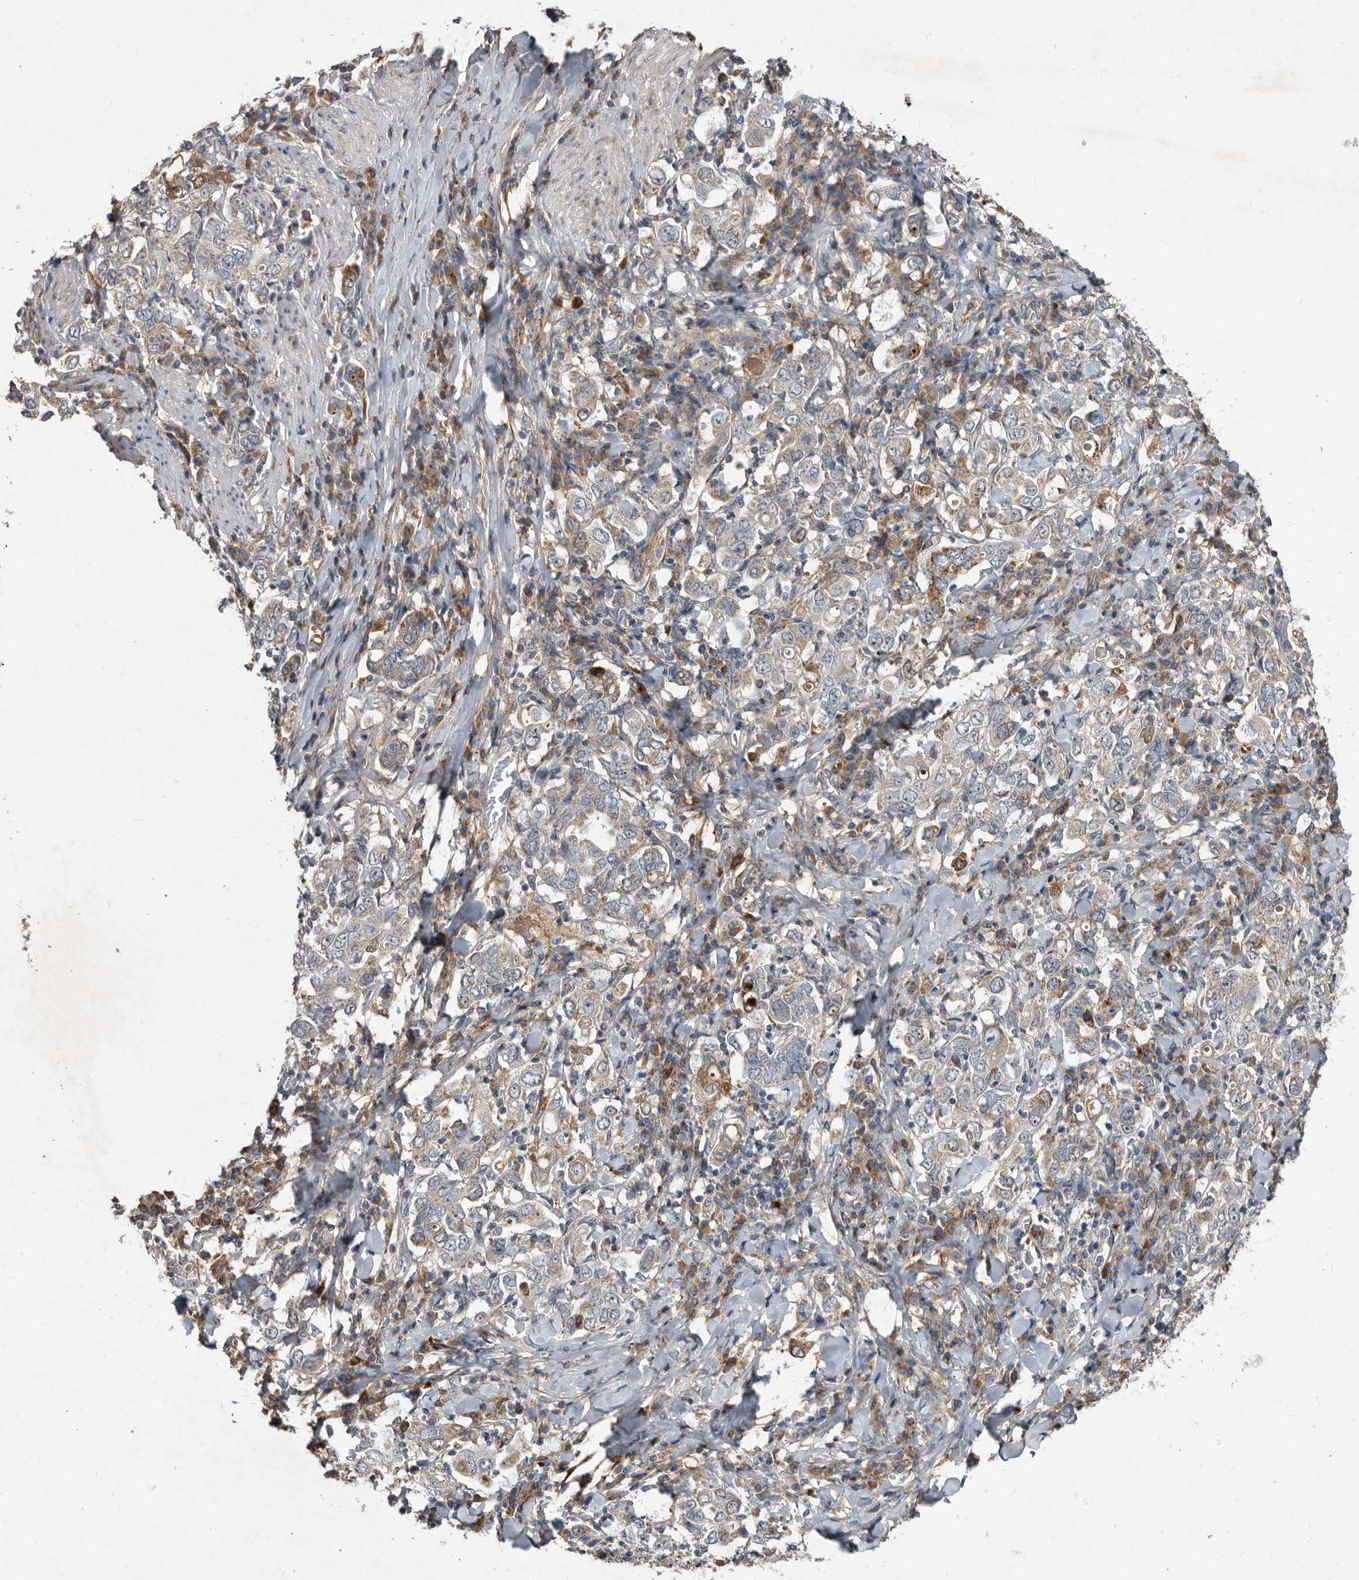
{"staining": {"intensity": "moderate", "quantity": "<25%", "location": "cytoplasmic/membranous"}, "tissue": "stomach cancer", "cell_type": "Tumor cells", "image_type": "cancer", "snomed": [{"axis": "morphology", "description": "Adenocarcinoma, NOS"}, {"axis": "topography", "description": "Stomach, upper"}], "caption": "Protein staining of stomach cancer tissue exhibits moderate cytoplasmic/membranous expression in about <25% of tumor cells.", "gene": "PI15", "patient": {"sex": "male", "age": 62}}